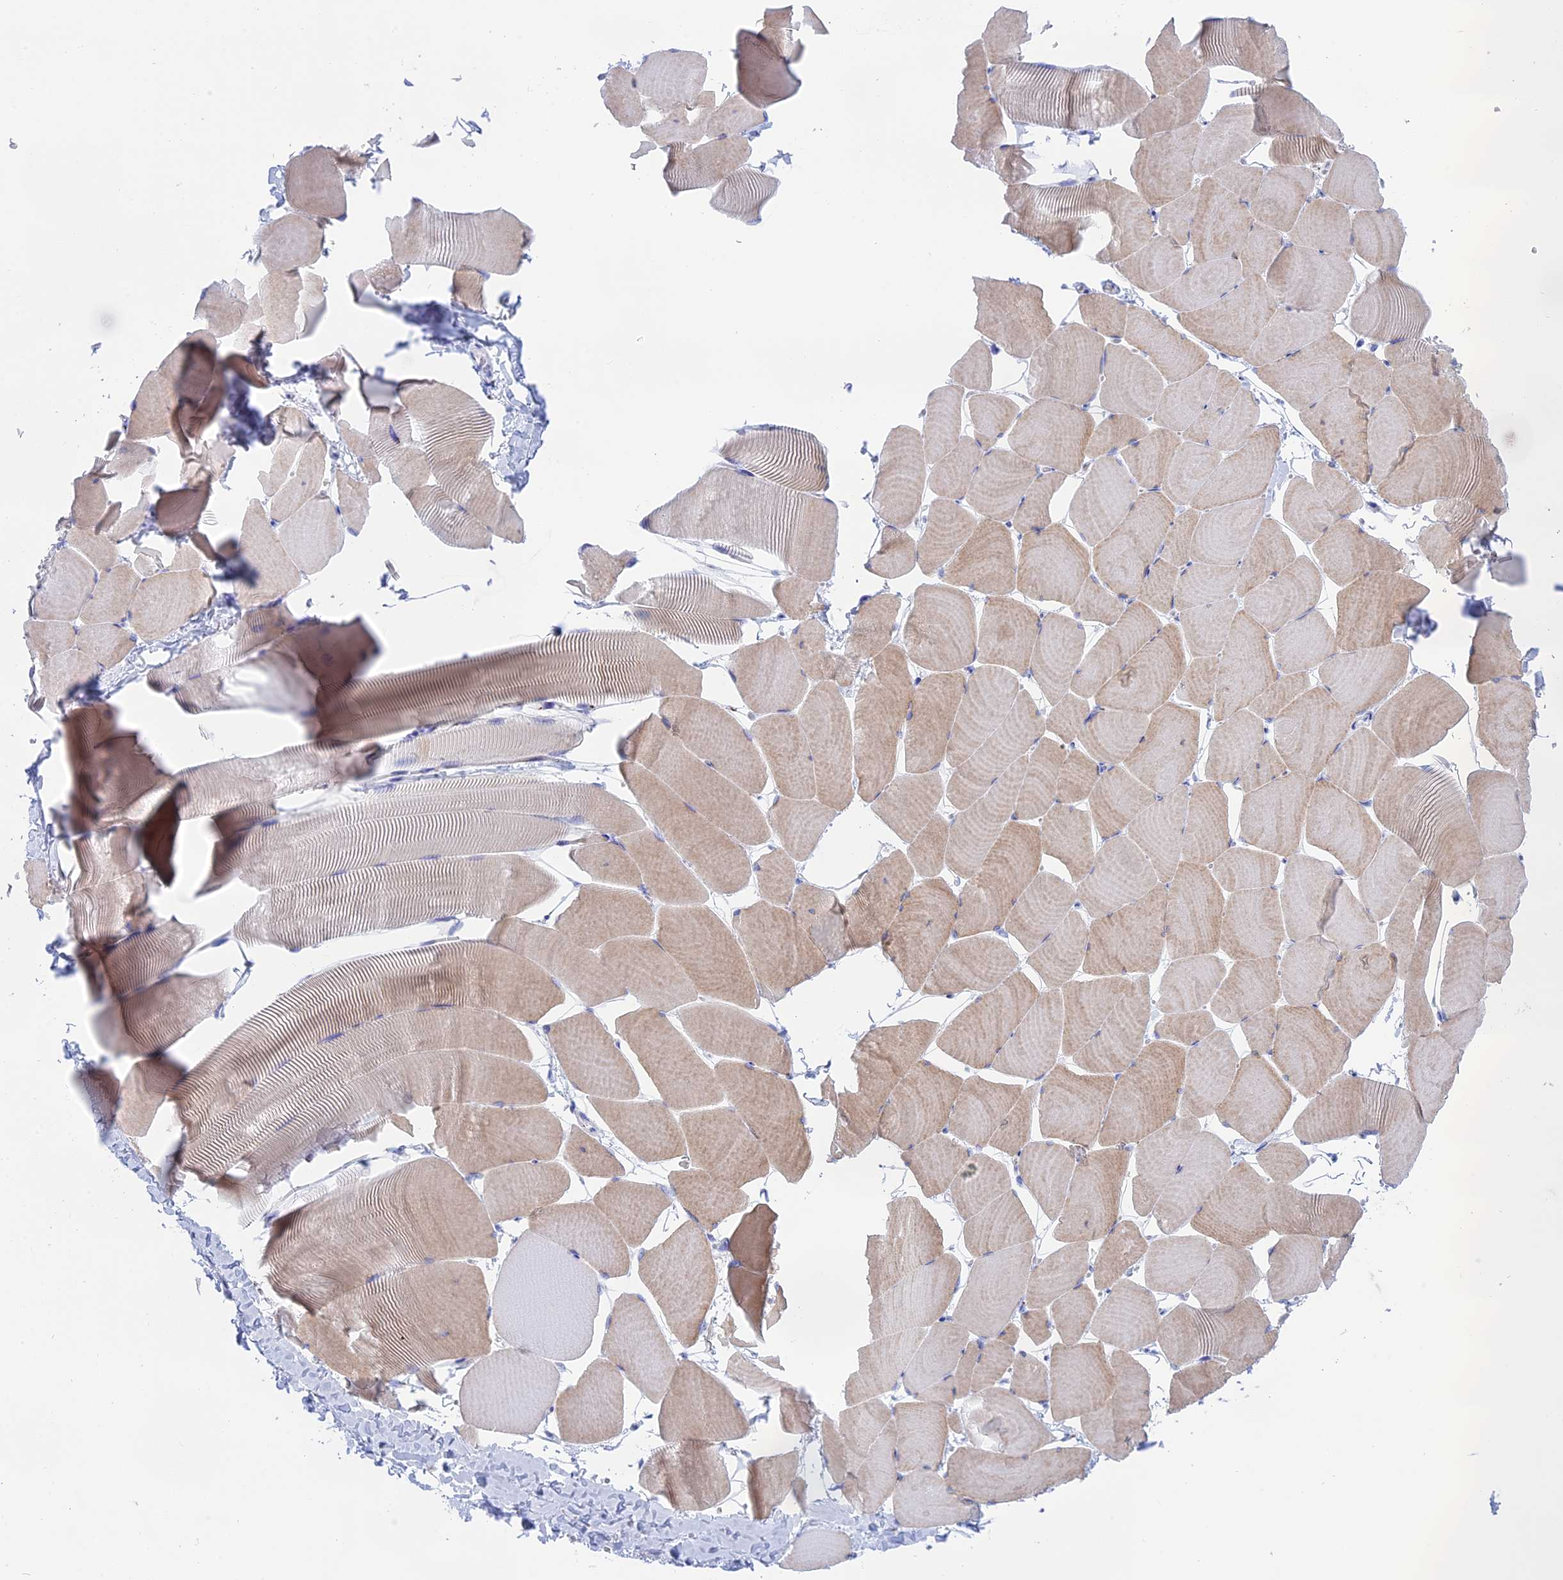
{"staining": {"intensity": "weak", "quantity": ">75%", "location": "cytoplasmic/membranous"}, "tissue": "skeletal muscle", "cell_type": "Myocytes", "image_type": "normal", "snomed": [{"axis": "morphology", "description": "Normal tissue, NOS"}, {"axis": "topography", "description": "Skeletal muscle"}], "caption": "Skeletal muscle stained with IHC demonstrates weak cytoplasmic/membranous positivity in about >75% of myocytes.", "gene": "ERICH4", "patient": {"sex": "male", "age": 25}}